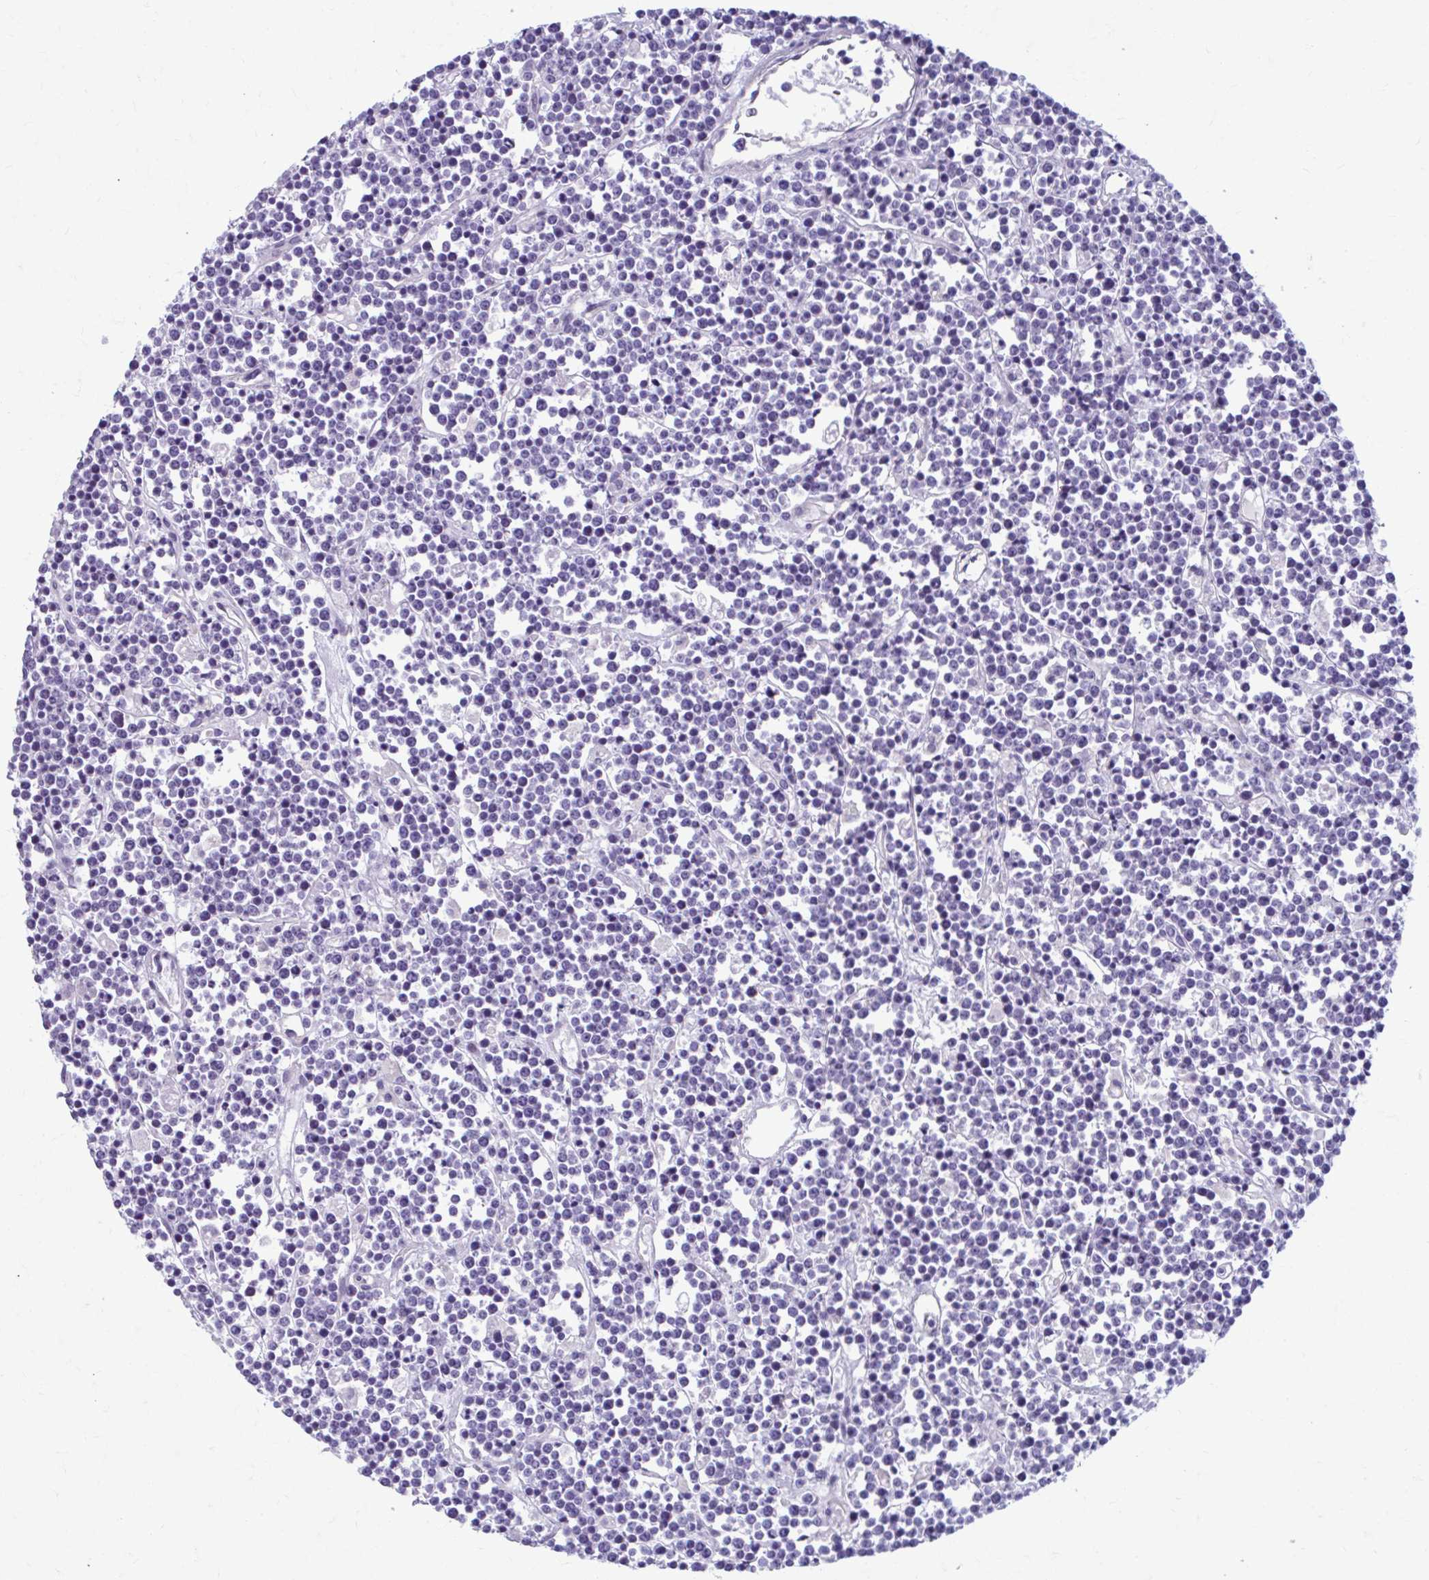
{"staining": {"intensity": "negative", "quantity": "none", "location": "none"}, "tissue": "lymphoma", "cell_type": "Tumor cells", "image_type": "cancer", "snomed": [{"axis": "morphology", "description": "Malignant lymphoma, non-Hodgkin's type, High grade"}, {"axis": "topography", "description": "Ovary"}], "caption": "A micrograph of human lymphoma is negative for staining in tumor cells. Nuclei are stained in blue.", "gene": "C12orf71", "patient": {"sex": "female", "age": 56}}